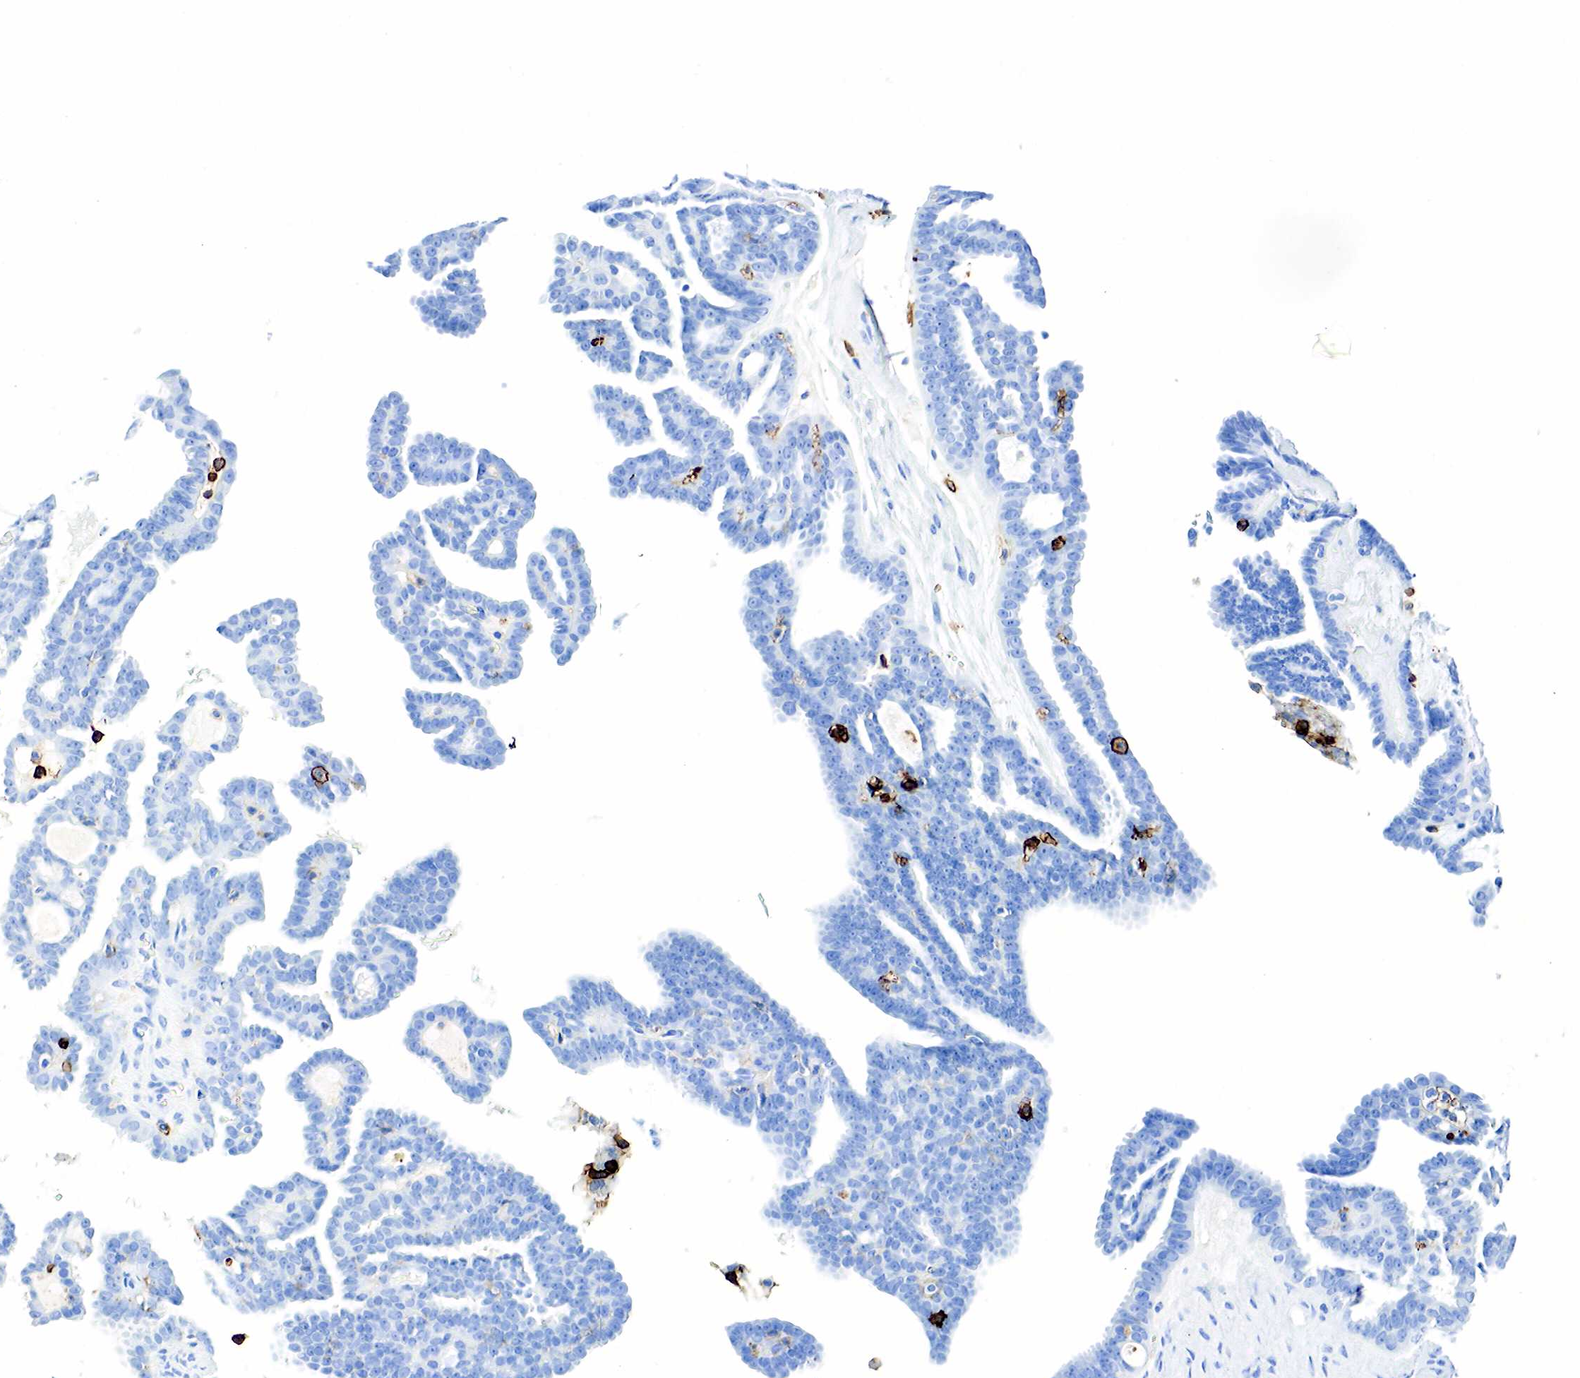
{"staining": {"intensity": "negative", "quantity": "none", "location": "none"}, "tissue": "ovarian cancer", "cell_type": "Tumor cells", "image_type": "cancer", "snomed": [{"axis": "morphology", "description": "Cystadenocarcinoma, serous, NOS"}, {"axis": "topography", "description": "Ovary"}], "caption": "The histopathology image exhibits no staining of tumor cells in ovarian cancer. (DAB immunohistochemistry (IHC) with hematoxylin counter stain).", "gene": "PTPRC", "patient": {"sex": "female", "age": 71}}